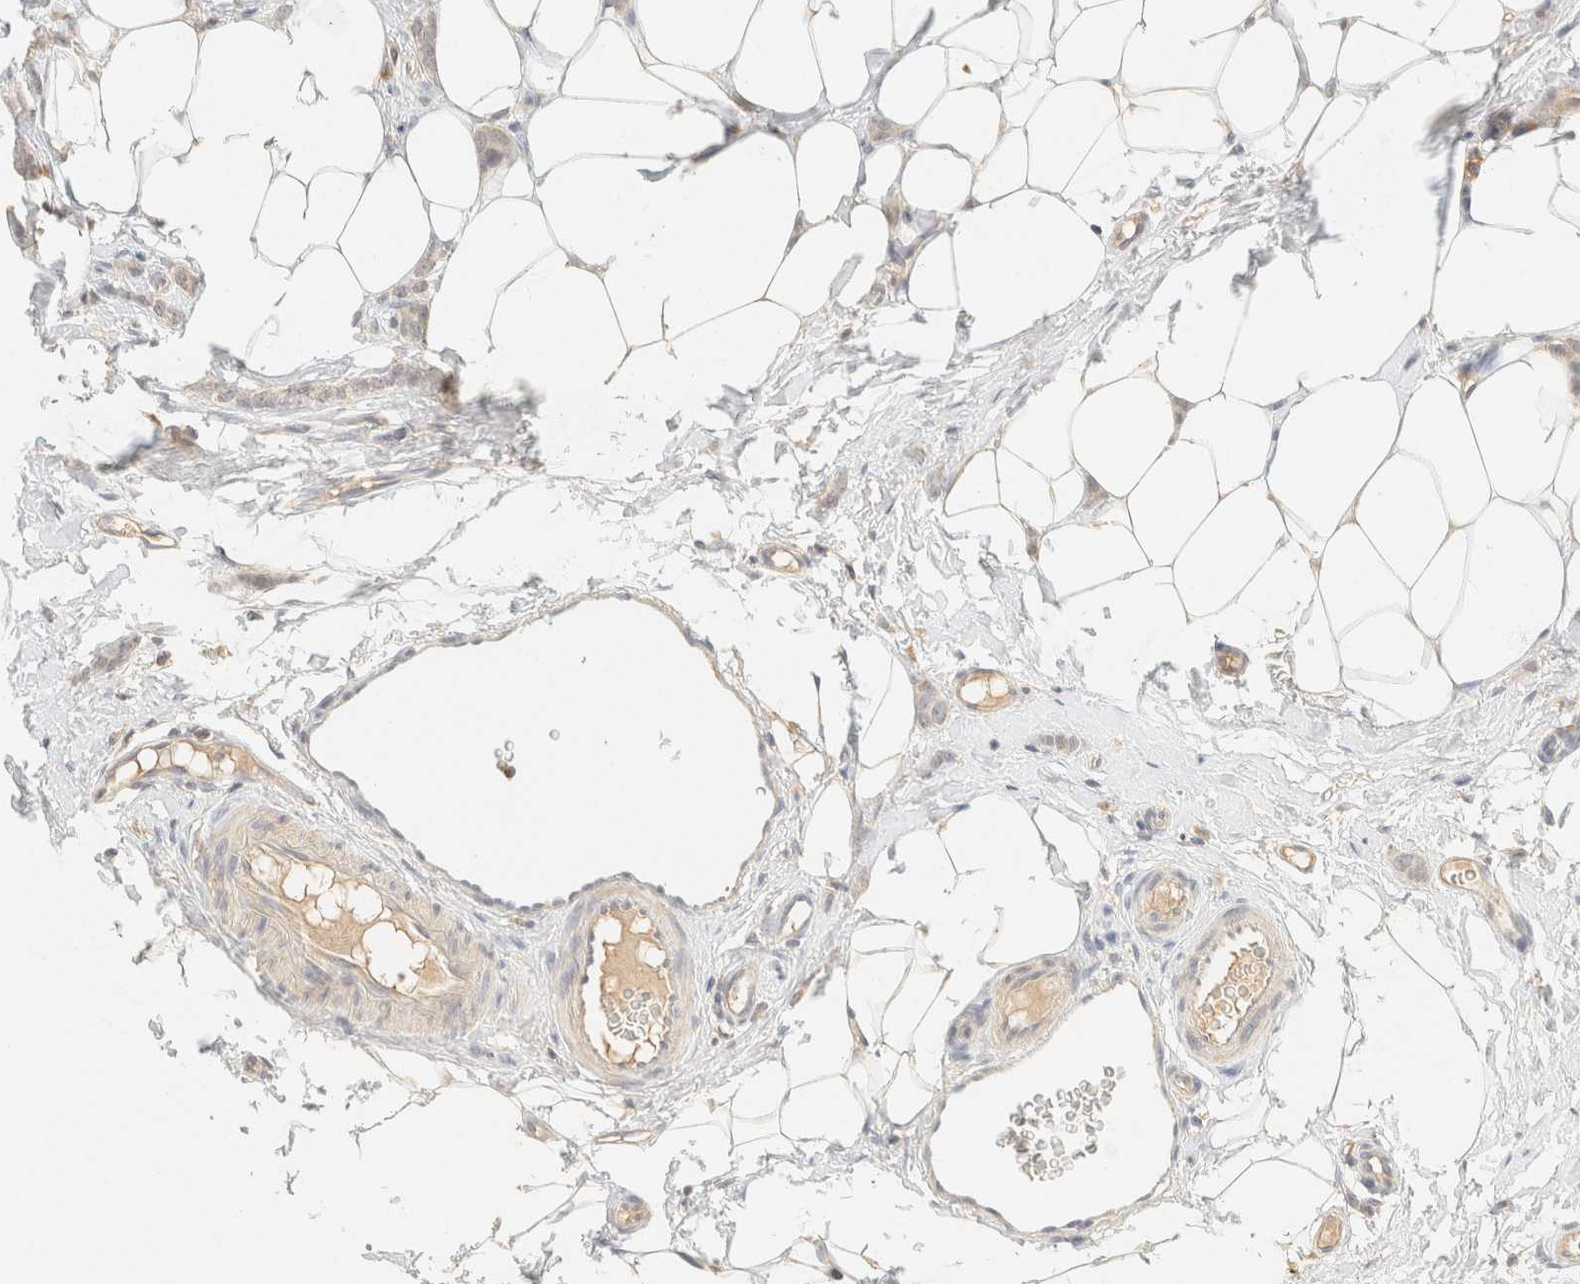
{"staining": {"intensity": "negative", "quantity": "none", "location": "none"}, "tissue": "breast cancer", "cell_type": "Tumor cells", "image_type": "cancer", "snomed": [{"axis": "morphology", "description": "Lobular carcinoma"}, {"axis": "topography", "description": "Skin"}, {"axis": "topography", "description": "Breast"}], "caption": "This is an IHC photomicrograph of breast cancer (lobular carcinoma). There is no positivity in tumor cells.", "gene": "TIMD4", "patient": {"sex": "female", "age": 46}}